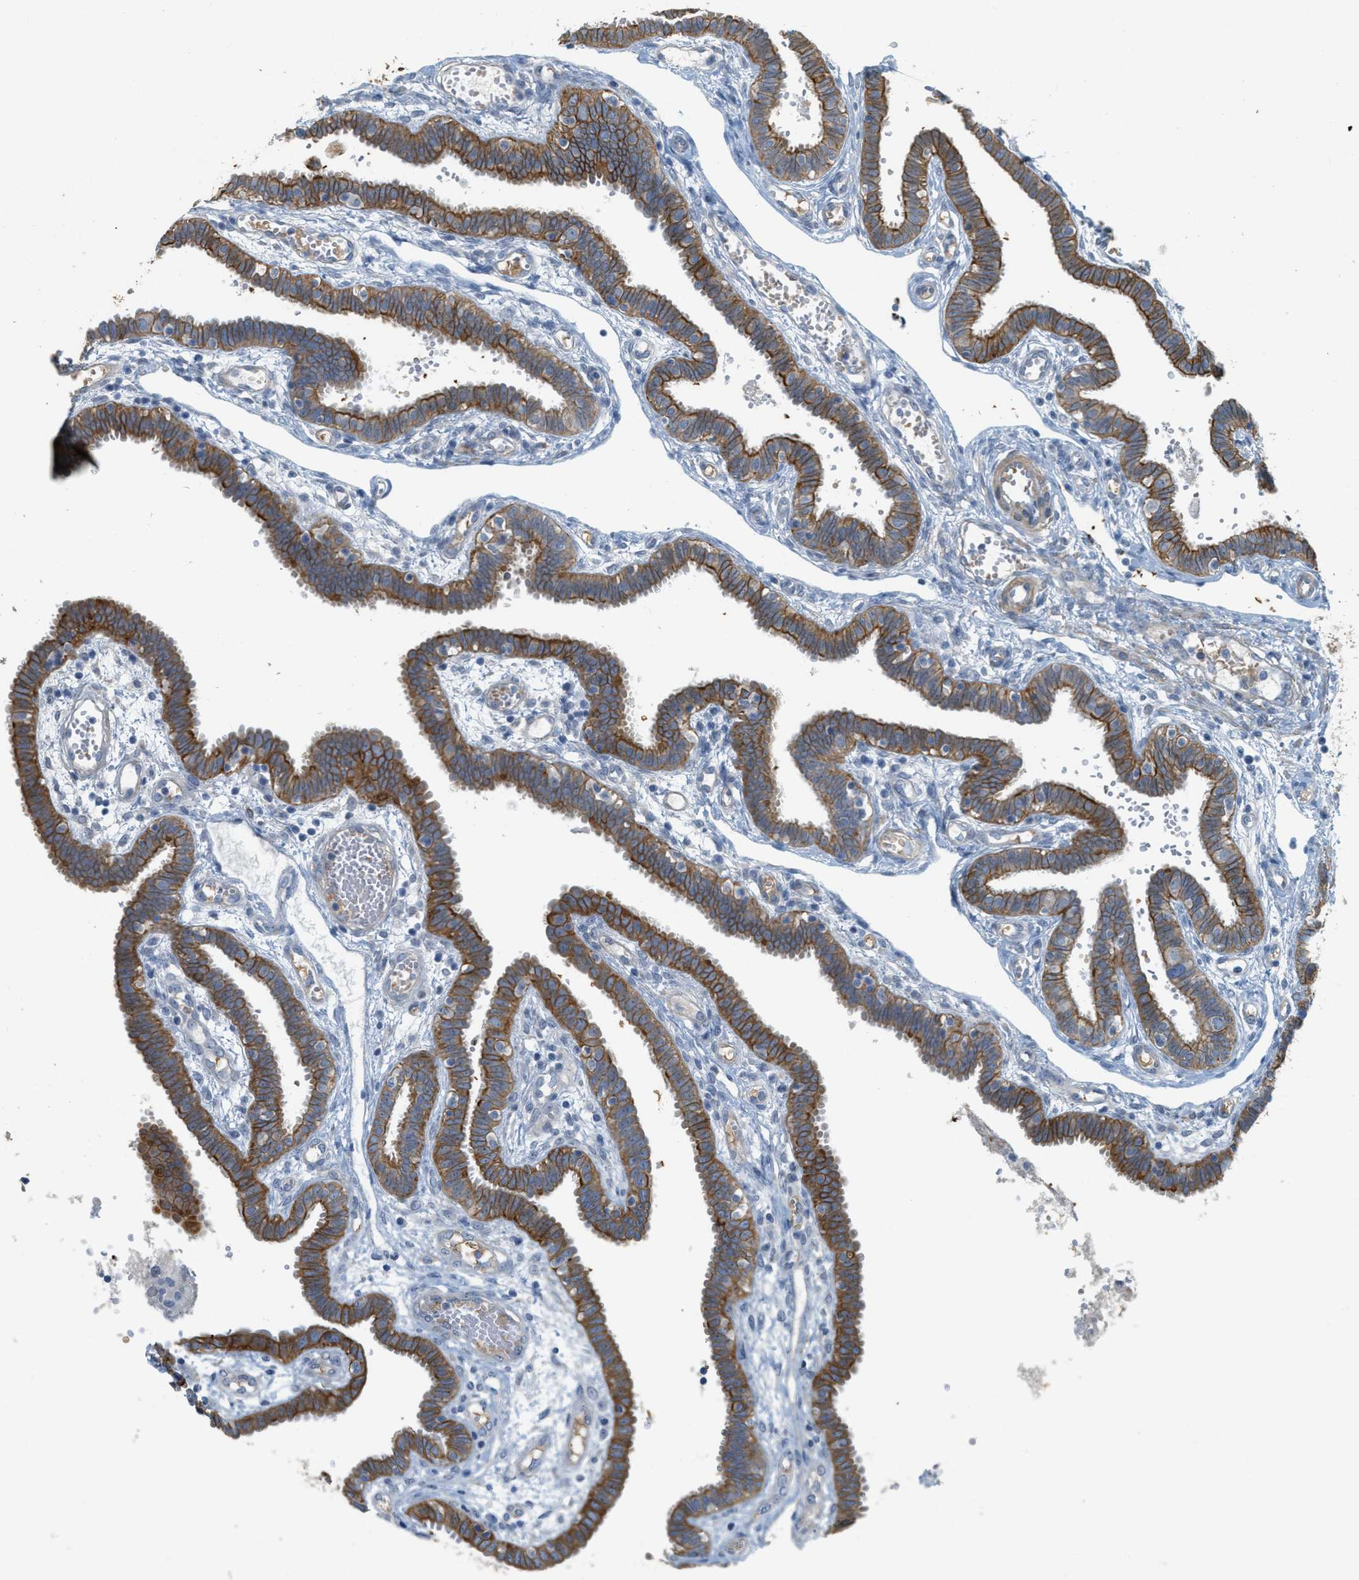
{"staining": {"intensity": "moderate", "quantity": ">75%", "location": "cytoplasmic/membranous"}, "tissue": "fallopian tube", "cell_type": "Glandular cells", "image_type": "normal", "snomed": [{"axis": "morphology", "description": "Normal tissue, NOS"}, {"axis": "topography", "description": "Fallopian tube"}, {"axis": "topography", "description": "Placenta"}], "caption": "Protein expression by immunohistochemistry displays moderate cytoplasmic/membranous staining in approximately >75% of glandular cells in normal fallopian tube. (IHC, brightfield microscopy, high magnification).", "gene": "MRS2", "patient": {"sex": "female", "age": 32}}